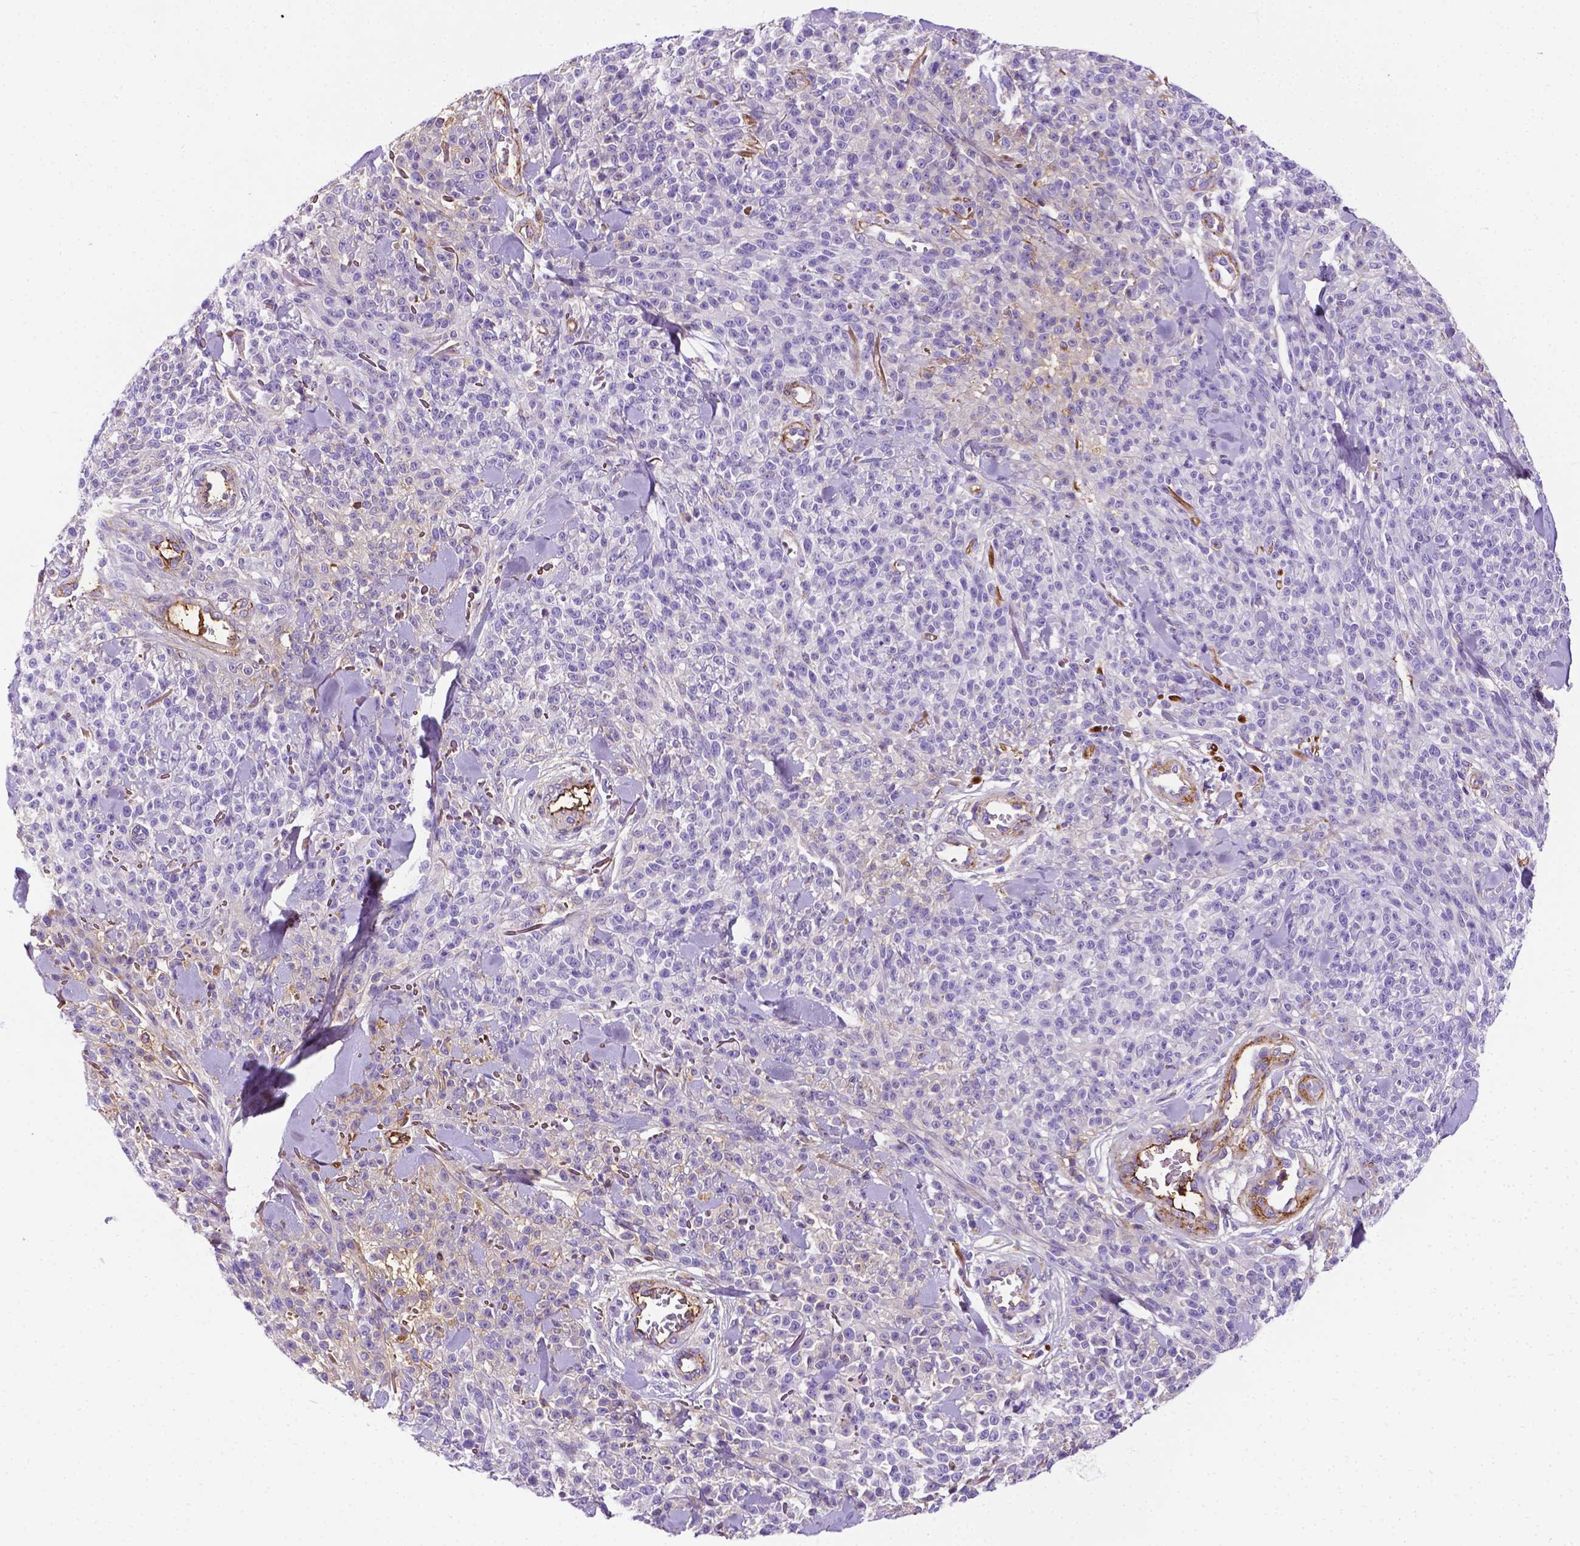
{"staining": {"intensity": "negative", "quantity": "none", "location": "none"}, "tissue": "melanoma", "cell_type": "Tumor cells", "image_type": "cancer", "snomed": [{"axis": "morphology", "description": "Malignant melanoma, NOS"}, {"axis": "topography", "description": "Skin"}, {"axis": "topography", "description": "Skin of trunk"}], "caption": "There is no significant staining in tumor cells of melanoma.", "gene": "APOE", "patient": {"sex": "male", "age": 74}}